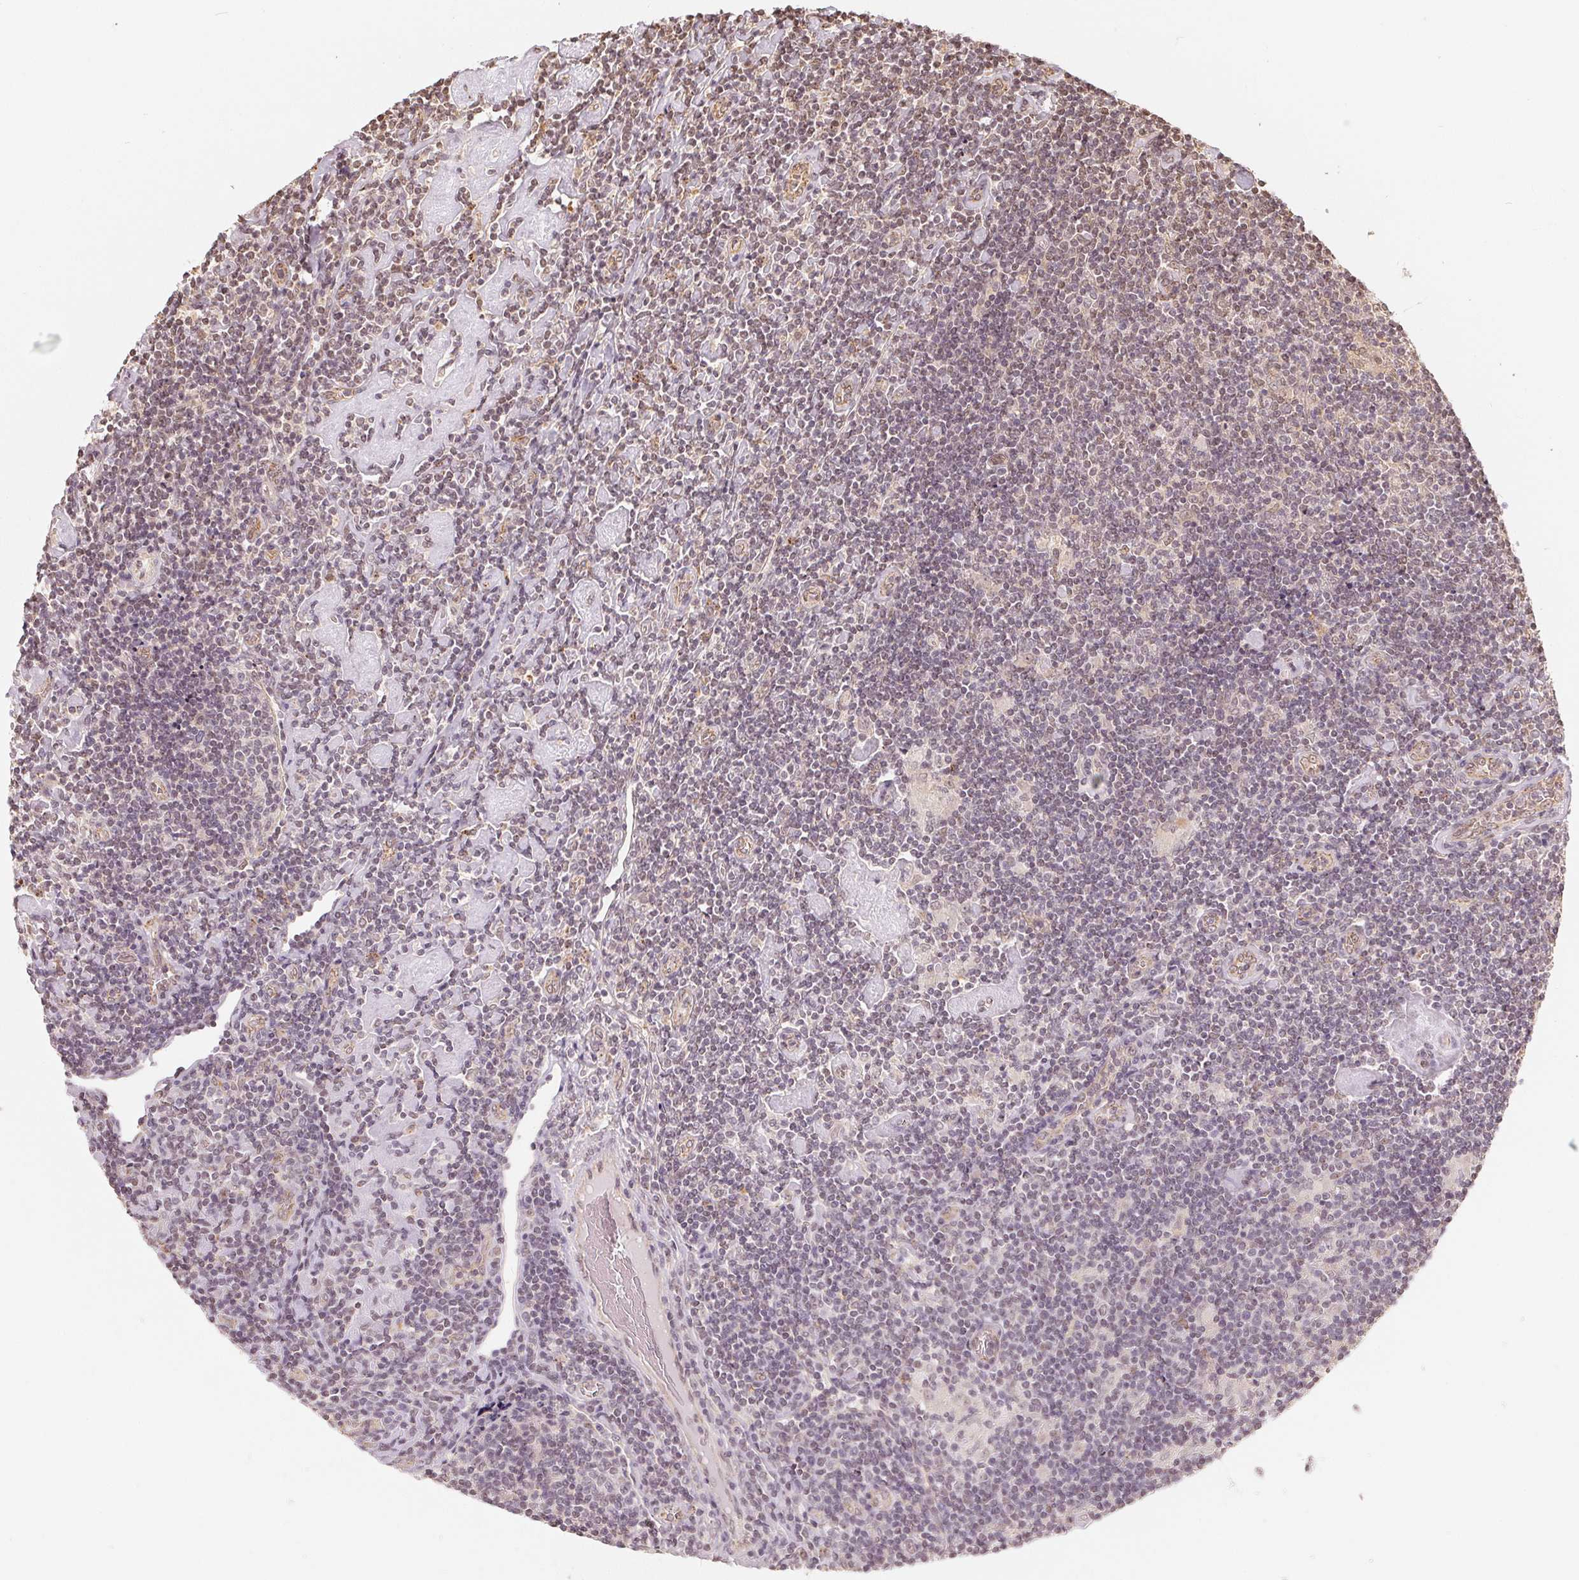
{"staining": {"intensity": "negative", "quantity": "none", "location": "none"}, "tissue": "lymphoma", "cell_type": "Tumor cells", "image_type": "cancer", "snomed": [{"axis": "morphology", "description": "Hodgkin's disease, NOS"}, {"axis": "topography", "description": "Lymph node"}], "caption": "Immunohistochemical staining of lymphoma shows no significant staining in tumor cells.", "gene": "GUSB", "patient": {"sex": "male", "age": 40}}